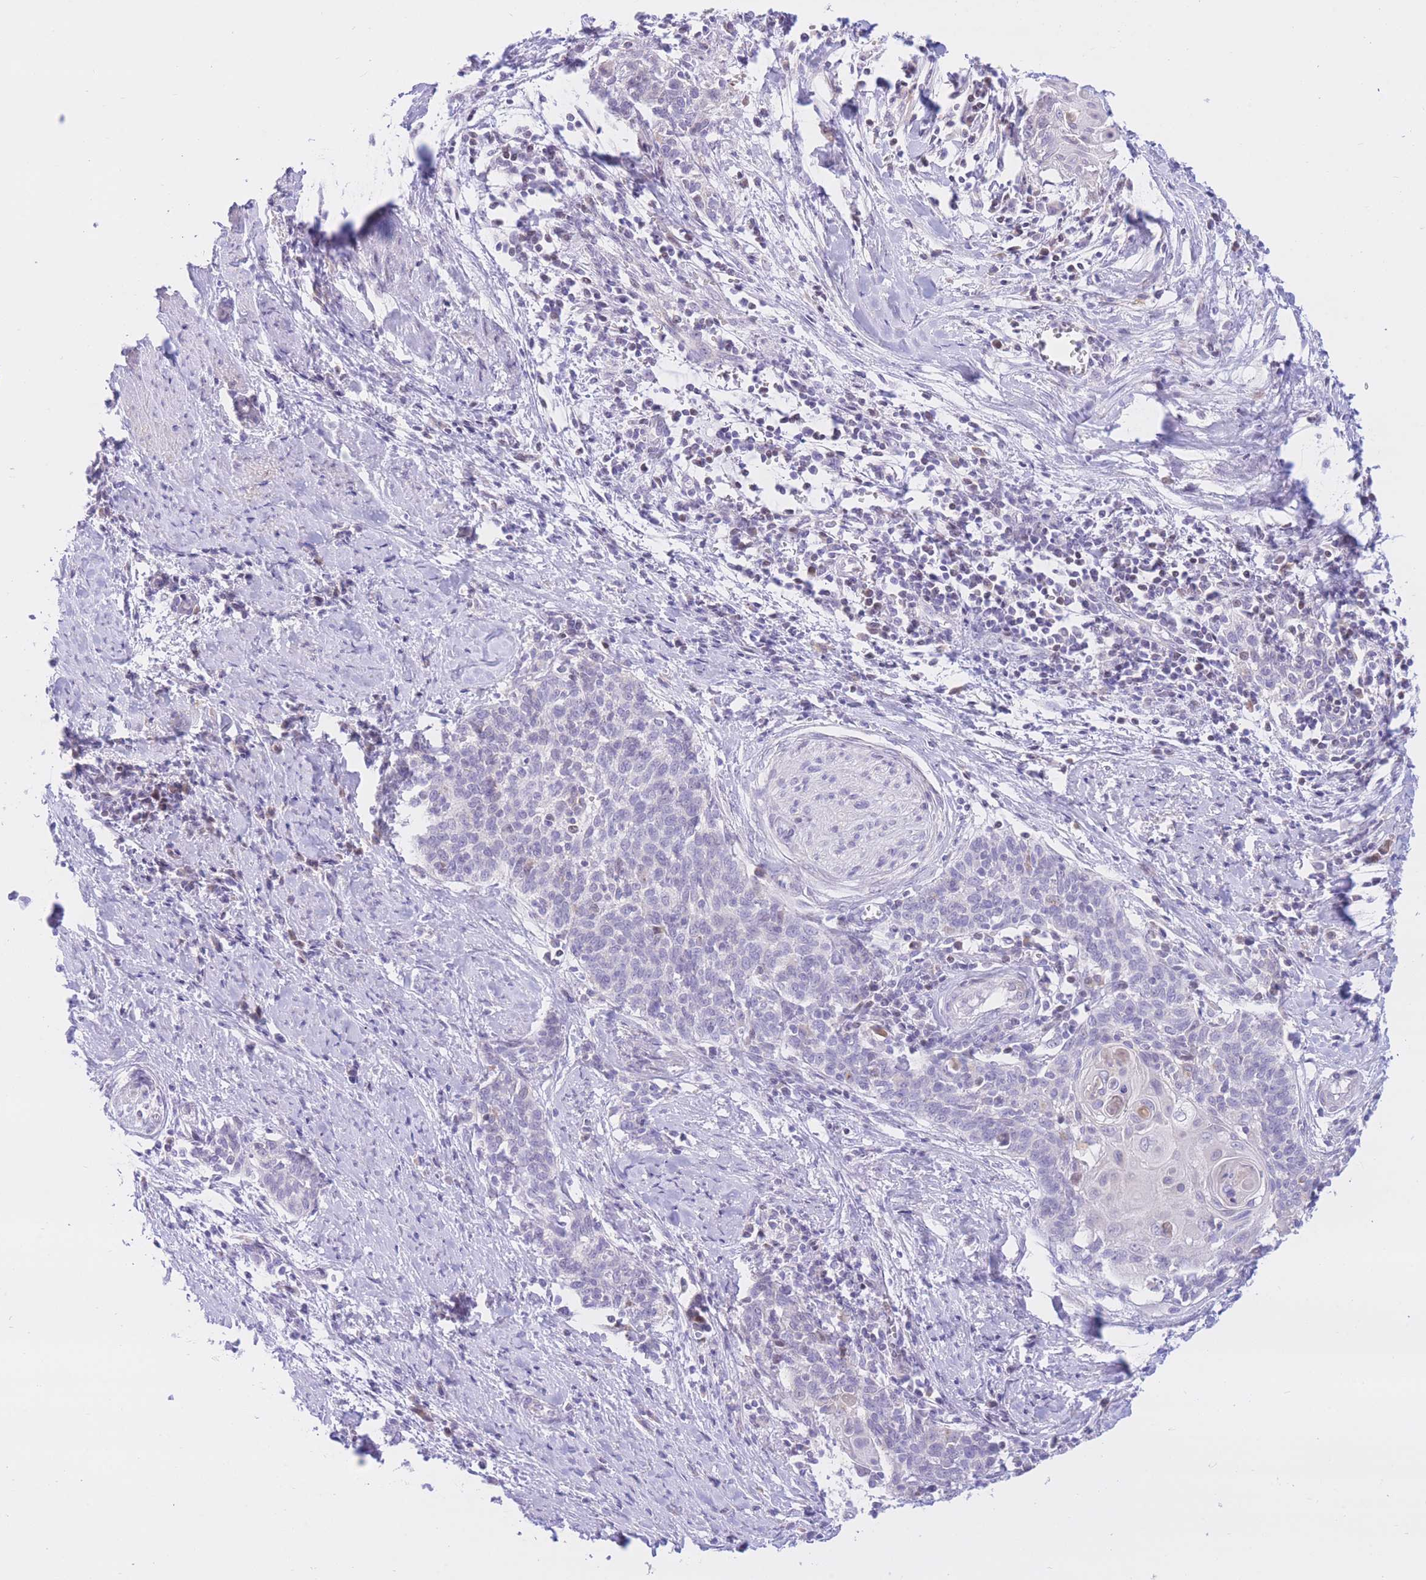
{"staining": {"intensity": "negative", "quantity": "none", "location": "none"}, "tissue": "cervical cancer", "cell_type": "Tumor cells", "image_type": "cancer", "snomed": [{"axis": "morphology", "description": "Squamous cell carcinoma, NOS"}, {"axis": "topography", "description": "Cervix"}], "caption": "Immunohistochemical staining of human cervical cancer displays no significant positivity in tumor cells. Brightfield microscopy of immunohistochemistry (IHC) stained with DAB (brown) and hematoxylin (blue), captured at high magnification.", "gene": "RPL39L", "patient": {"sex": "female", "age": 39}}